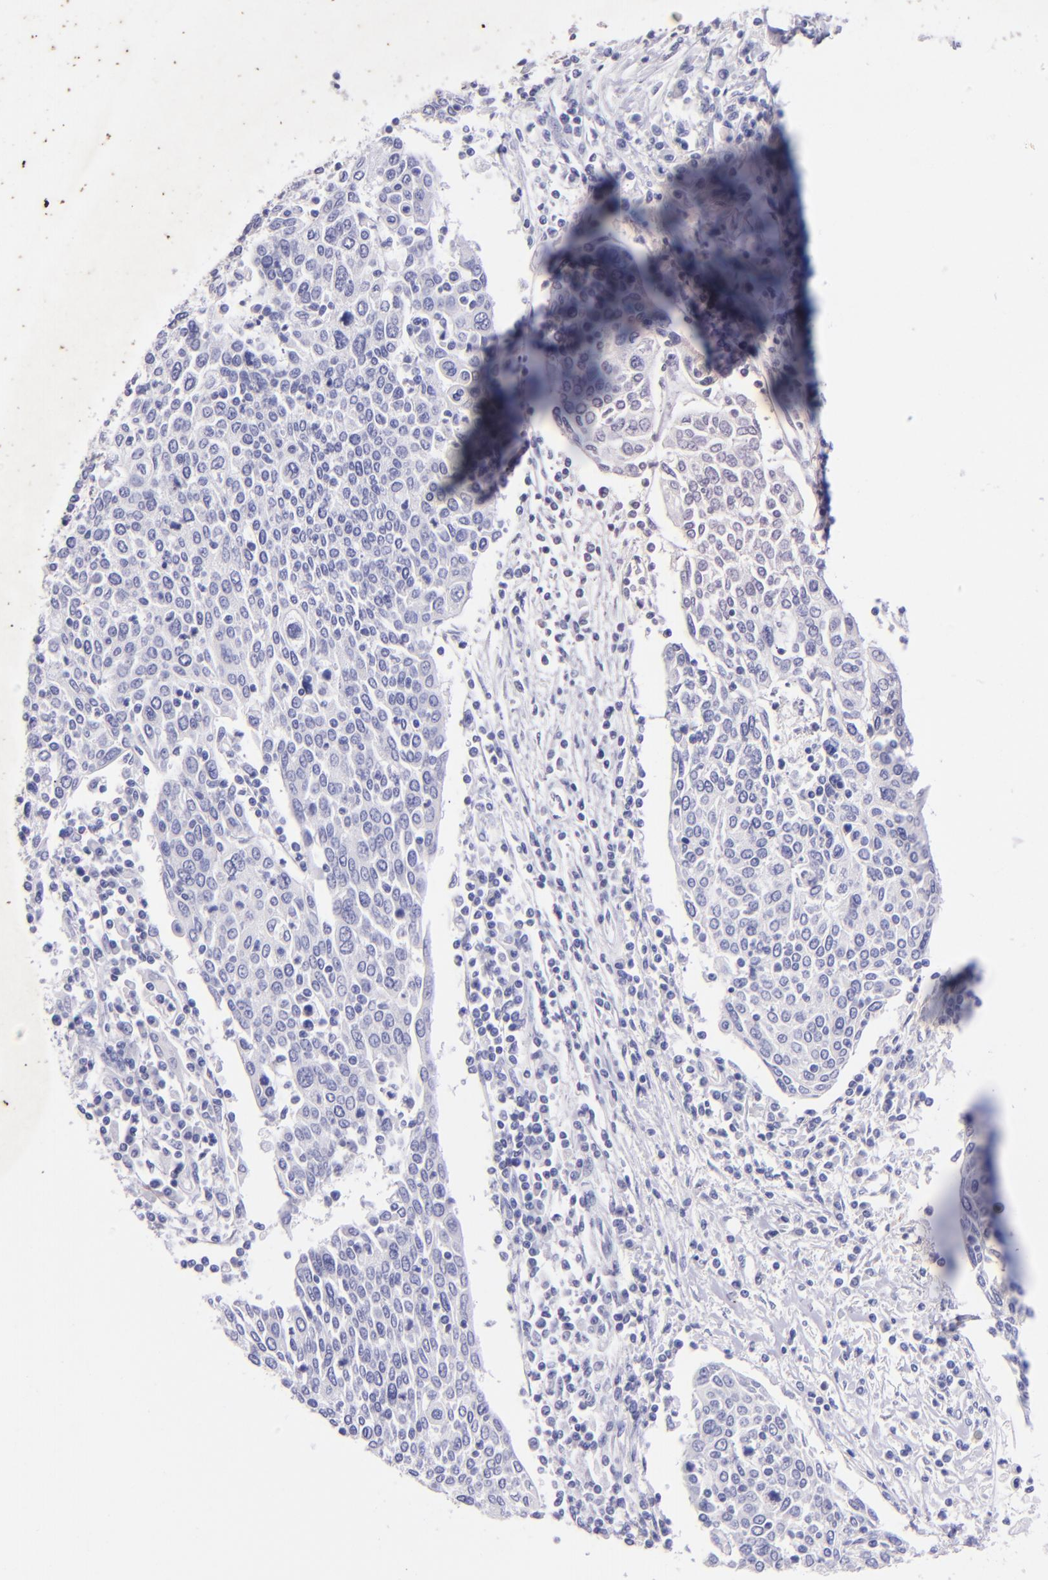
{"staining": {"intensity": "negative", "quantity": "none", "location": "none"}, "tissue": "cervical cancer", "cell_type": "Tumor cells", "image_type": "cancer", "snomed": [{"axis": "morphology", "description": "Squamous cell carcinoma, NOS"}, {"axis": "topography", "description": "Cervix"}], "caption": "Protein analysis of cervical cancer (squamous cell carcinoma) reveals no significant expression in tumor cells.", "gene": "UCHL1", "patient": {"sex": "female", "age": 40}}